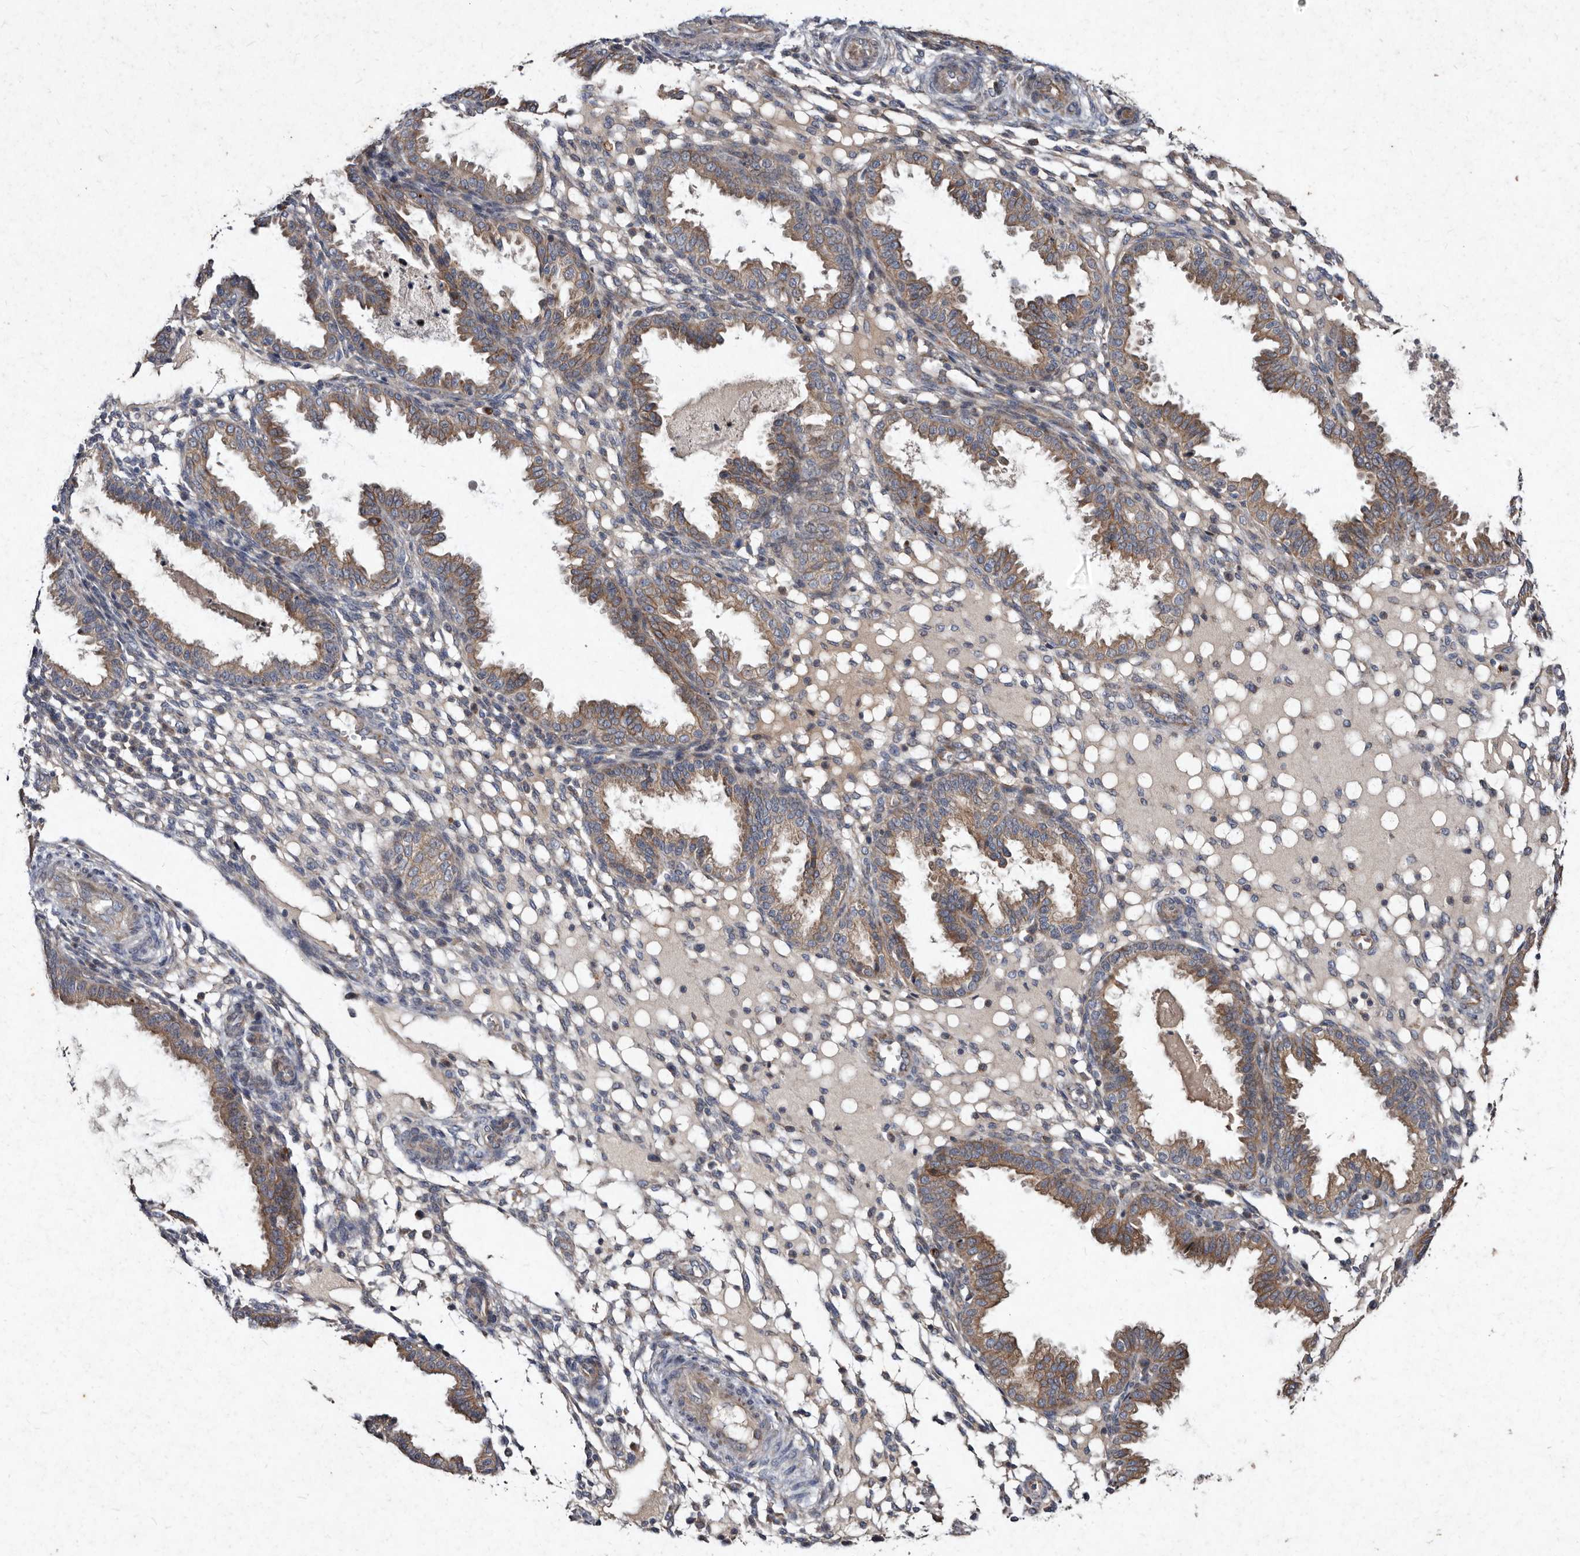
{"staining": {"intensity": "negative", "quantity": "none", "location": "none"}, "tissue": "endometrium", "cell_type": "Cells in endometrial stroma", "image_type": "normal", "snomed": [{"axis": "morphology", "description": "Normal tissue, NOS"}, {"axis": "topography", "description": "Endometrium"}], "caption": "Immunohistochemical staining of benign endometrium reveals no significant positivity in cells in endometrial stroma.", "gene": "YPEL1", "patient": {"sex": "female", "age": 33}}